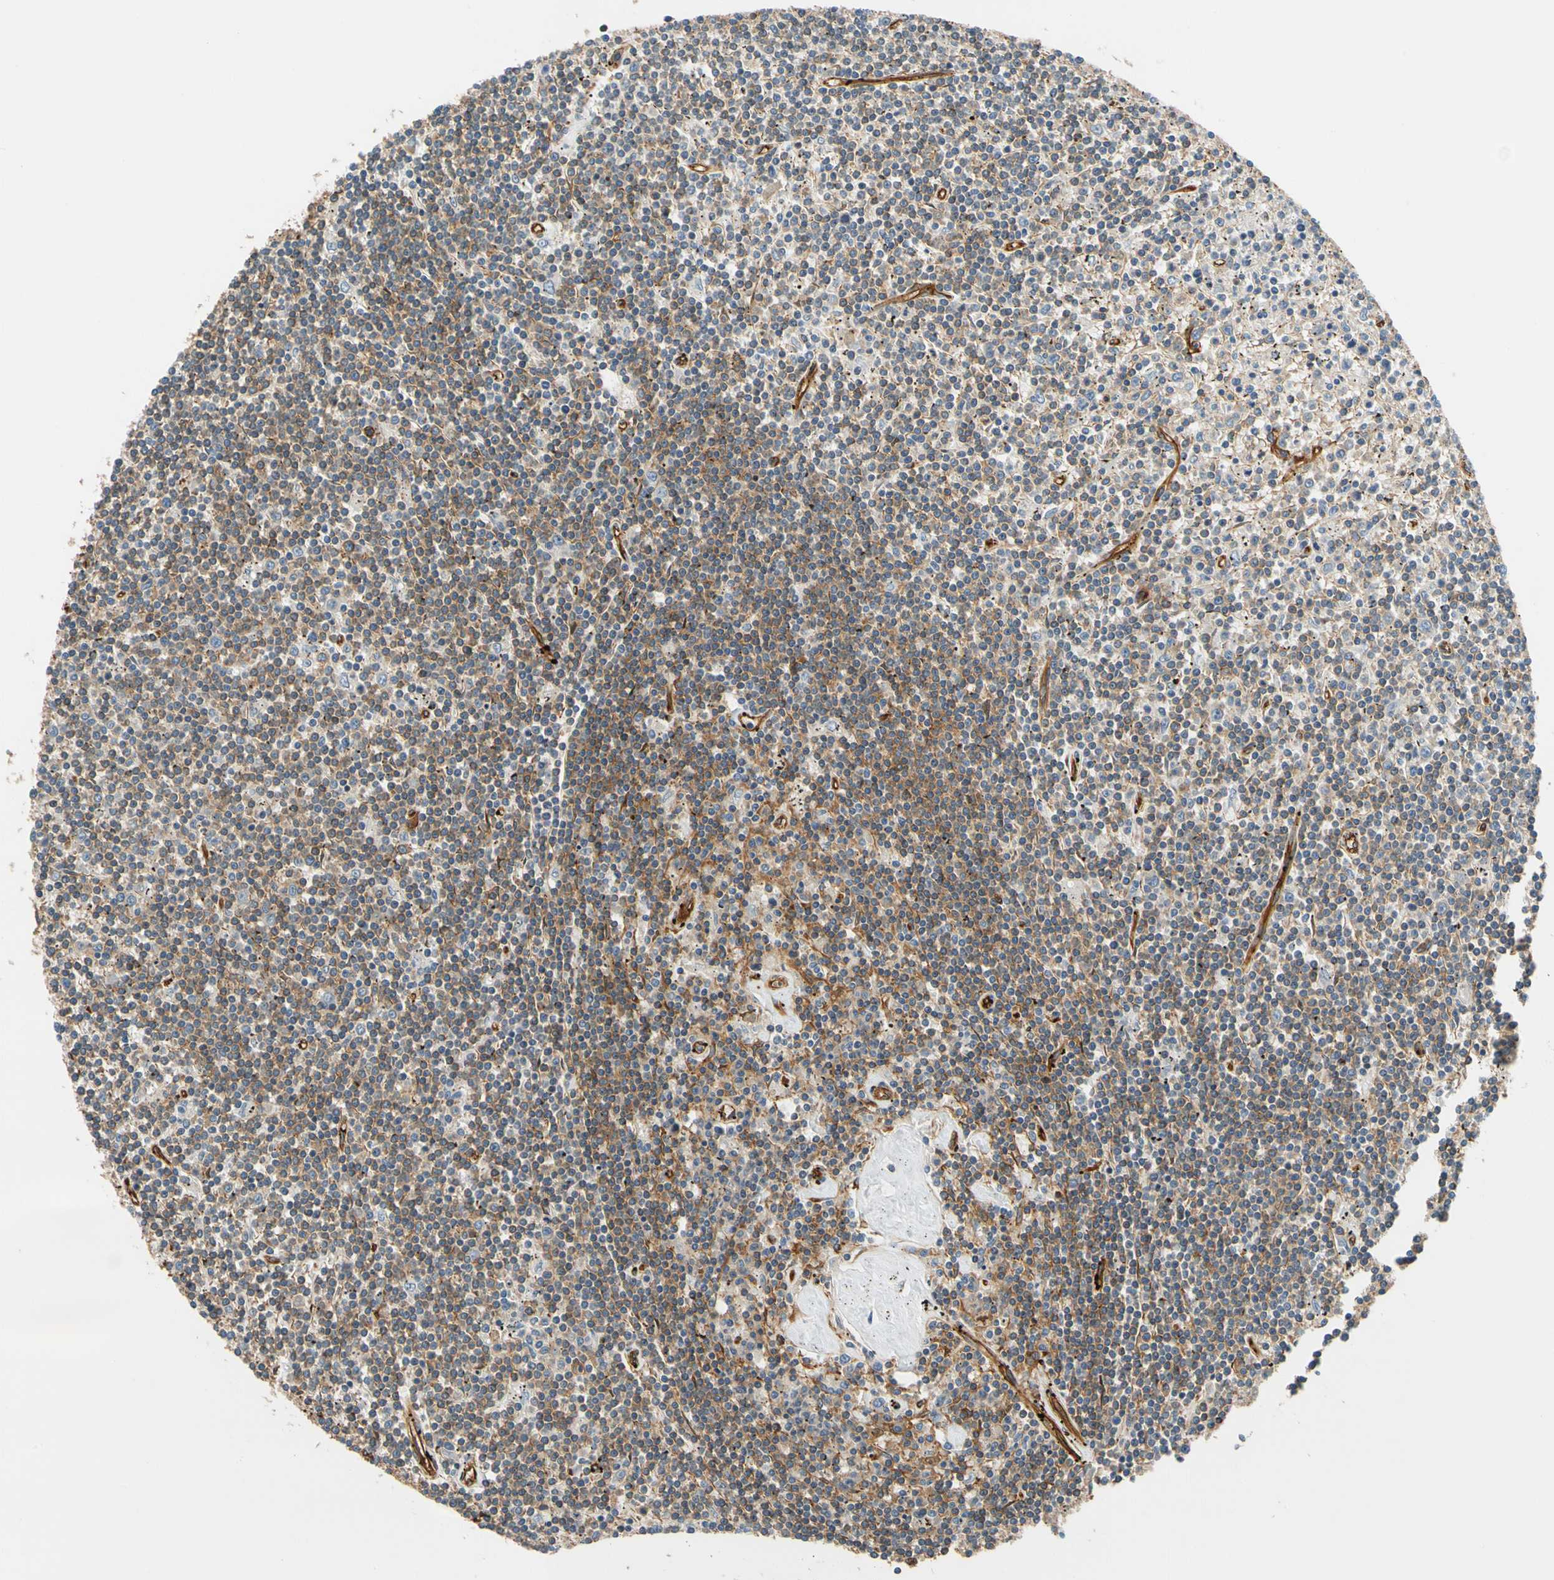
{"staining": {"intensity": "weak", "quantity": ">75%", "location": "cytoplasmic/membranous"}, "tissue": "lymphoma", "cell_type": "Tumor cells", "image_type": "cancer", "snomed": [{"axis": "morphology", "description": "Malignant lymphoma, non-Hodgkin's type, Low grade"}, {"axis": "topography", "description": "Spleen"}], "caption": "Immunohistochemistry micrograph of neoplastic tissue: malignant lymphoma, non-Hodgkin's type (low-grade) stained using immunohistochemistry reveals low levels of weak protein expression localized specifically in the cytoplasmic/membranous of tumor cells, appearing as a cytoplasmic/membranous brown color.", "gene": "SPTAN1", "patient": {"sex": "male", "age": 76}}